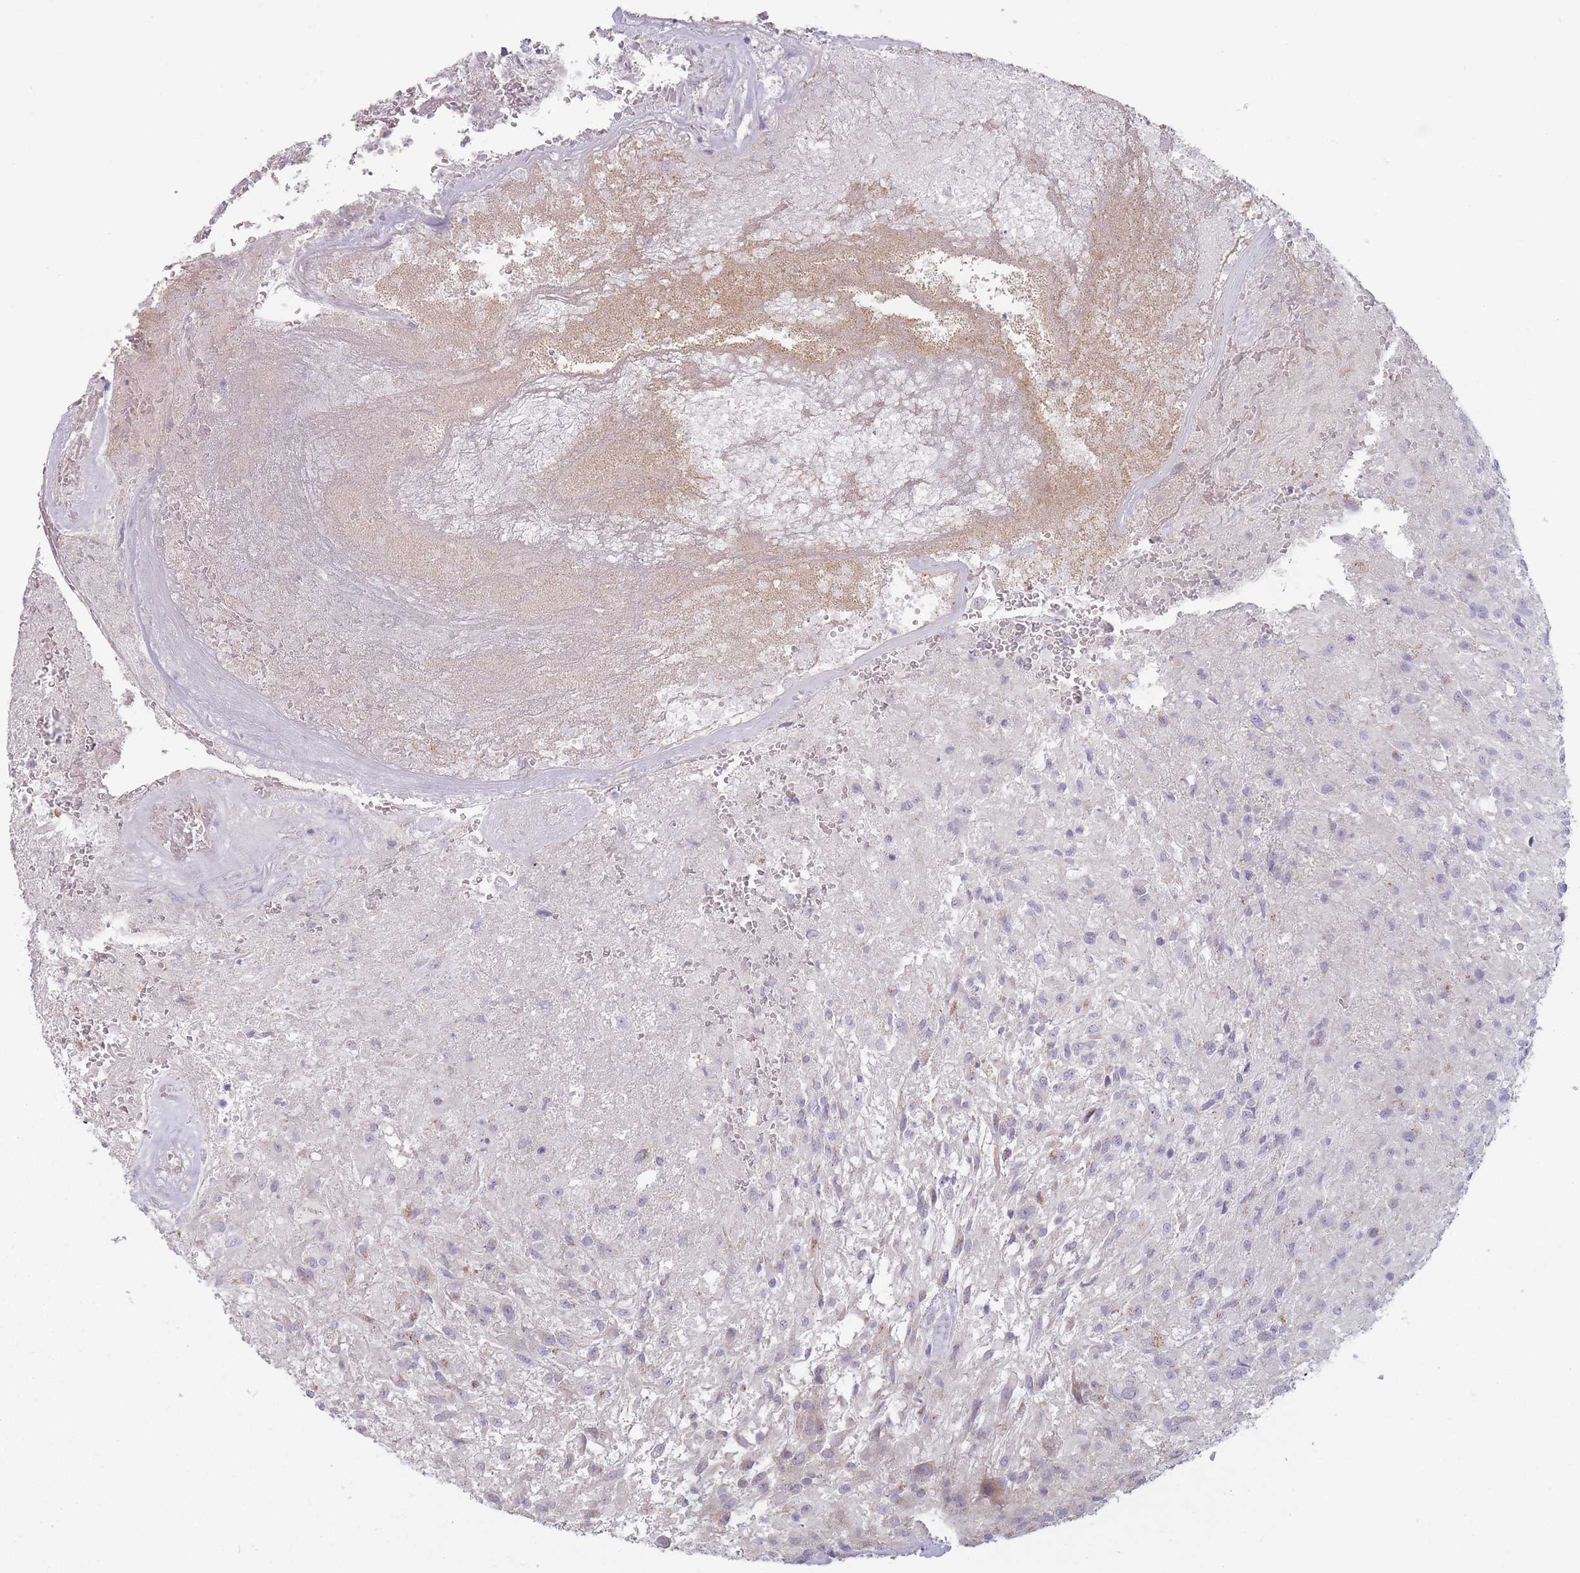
{"staining": {"intensity": "moderate", "quantity": "<25%", "location": "cytoplasmic/membranous"}, "tissue": "glioma", "cell_type": "Tumor cells", "image_type": "cancer", "snomed": [{"axis": "morphology", "description": "Glioma, malignant, High grade"}, {"axis": "topography", "description": "Brain"}], "caption": "Immunohistochemistry (IHC) micrograph of glioma stained for a protein (brown), which exhibits low levels of moderate cytoplasmic/membranous staining in approximately <25% of tumor cells.", "gene": "AKAIN1", "patient": {"sex": "male", "age": 56}}